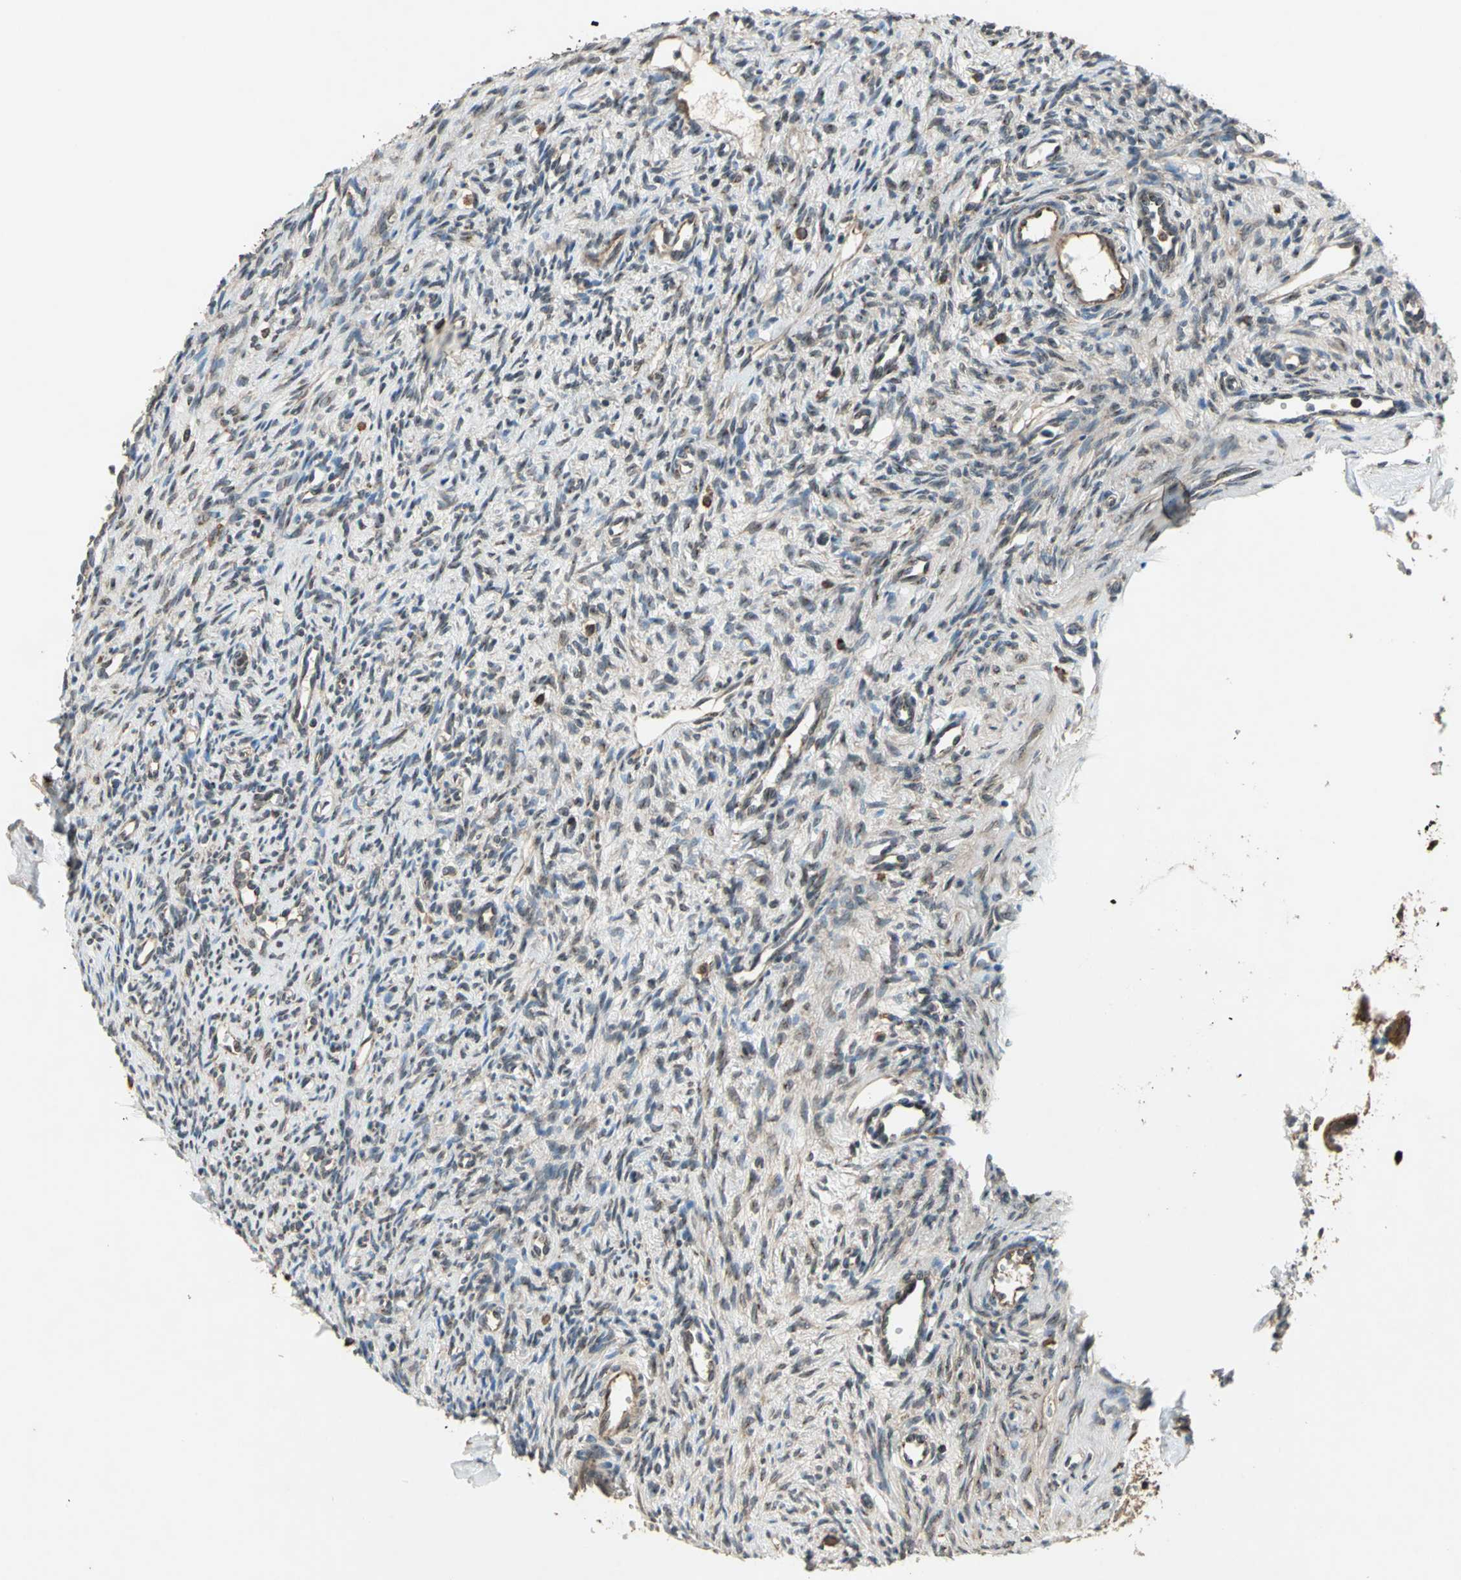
{"staining": {"intensity": "moderate", "quantity": "25%-75%", "location": "cytoplasmic/membranous"}, "tissue": "ovary", "cell_type": "Ovarian stroma cells", "image_type": "normal", "snomed": [{"axis": "morphology", "description": "Normal tissue, NOS"}, {"axis": "topography", "description": "Ovary"}], "caption": "Brown immunohistochemical staining in unremarkable ovary demonstrates moderate cytoplasmic/membranous positivity in about 25%-75% of ovarian stroma cells. (DAB (3,3'-diaminobenzidine) = brown stain, brightfield microscopy at high magnification).", "gene": "NFKBIE", "patient": {"sex": "female", "age": 33}}